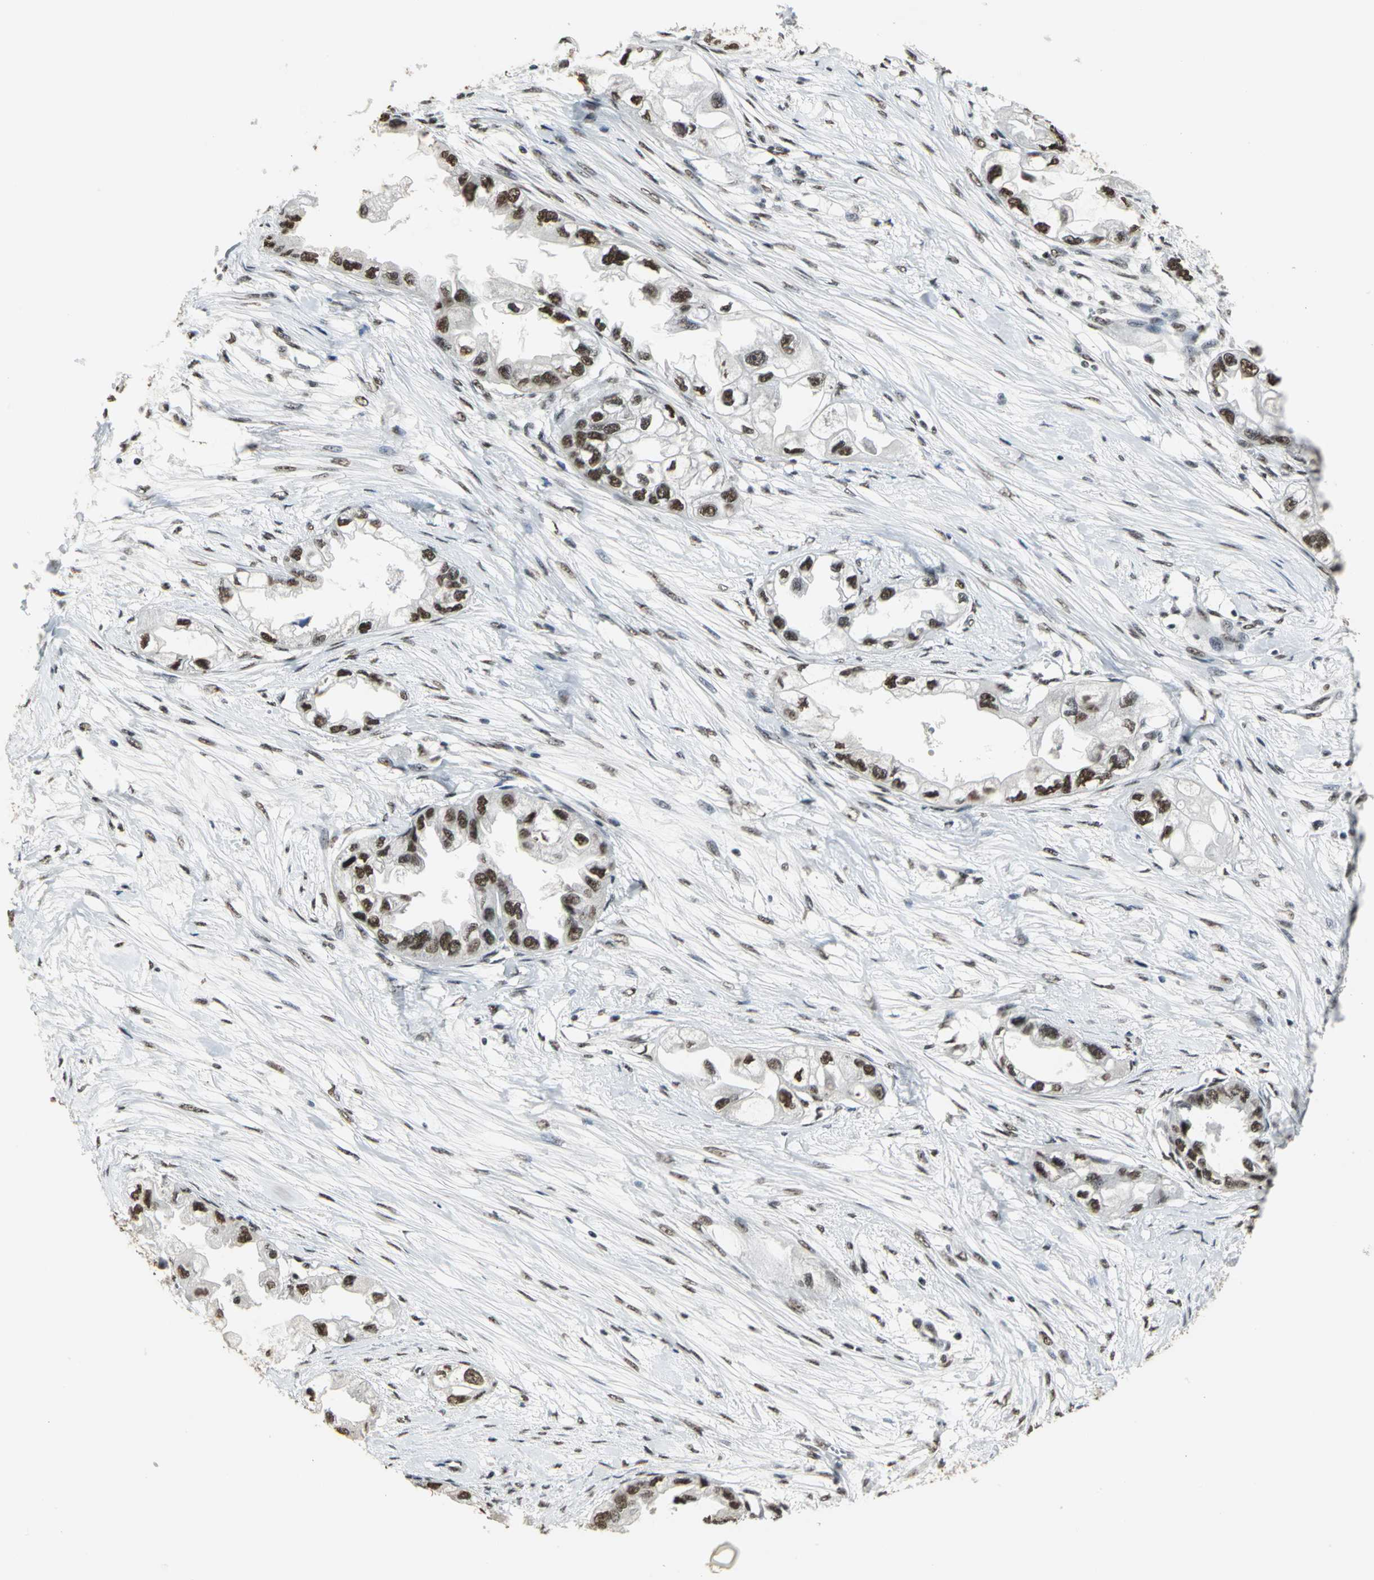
{"staining": {"intensity": "strong", "quantity": ">75%", "location": "nuclear"}, "tissue": "endometrial cancer", "cell_type": "Tumor cells", "image_type": "cancer", "snomed": [{"axis": "morphology", "description": "Adenocarcinoma, NOS"}, {"axis": "topography", "description": "Endometrium"}], "caption": "High-magnification brightfield microscopy of endometrial cancer stained with DAB (brown) and counterstained with hematoxylin (blue). tumor cells exhibit strong nuclear staining is appreciated in about>75% of cells.", "gene": "CCDC88C", "patient": {"sex": "female", "age": 67}}